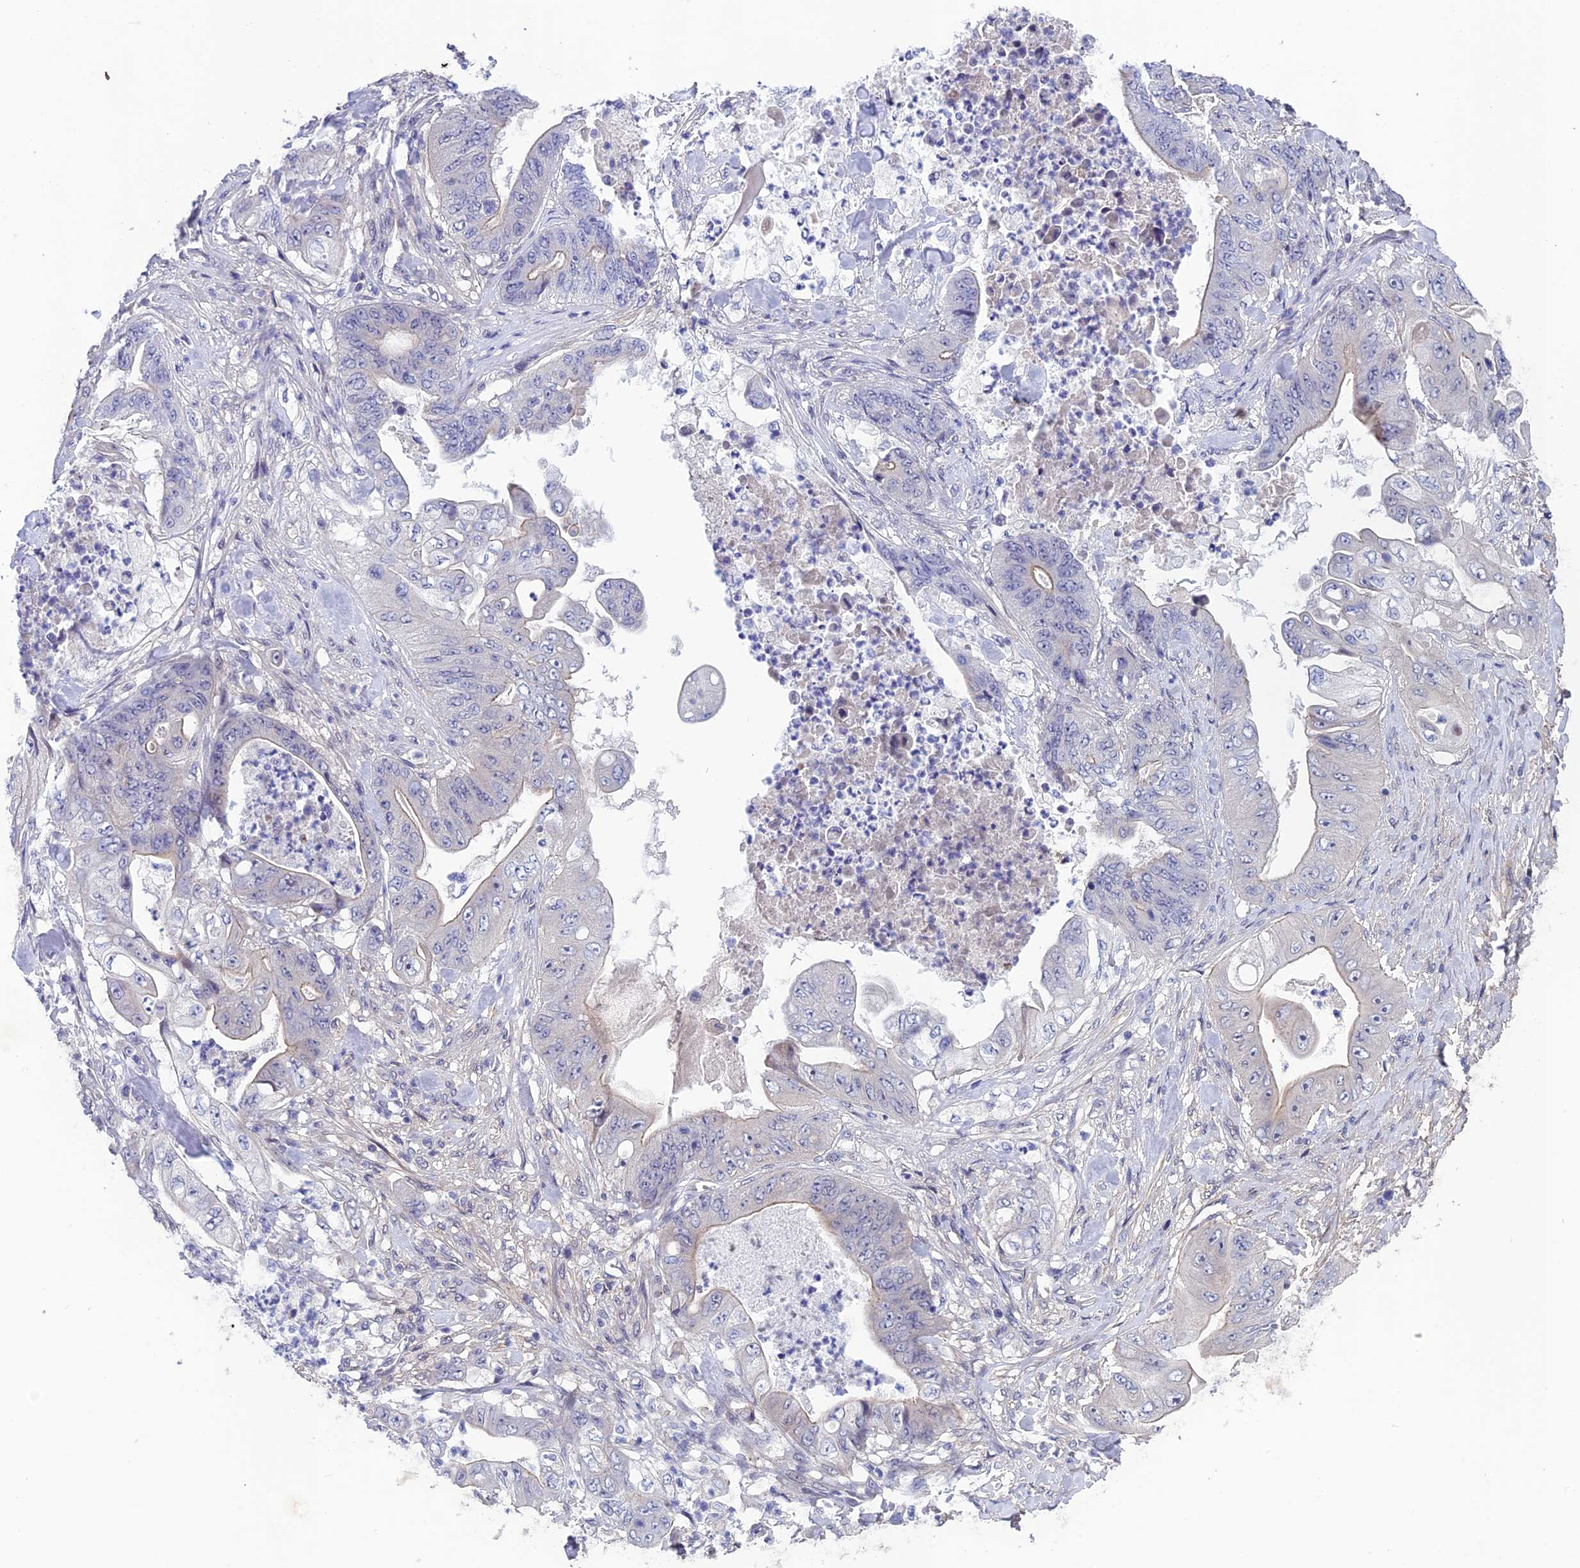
{"staining": {"intensity": "negative", "quantity": "none", "location": "none"}, "tissue": "stomach cancer", "cell_type": "Tumor cells", "image_type": "cancer", "snomed": [{"axis": "morphology", "description": "Adenocarcinoma, NOS"}, {"axis": "topography", "description": "Stomach"}], "caption": "Image shows no protein staining in tumor cells of stomach adenocarcinoma tissue.", "gene": "FKBPL", "patient": {"sex": "female", "age": 73}}